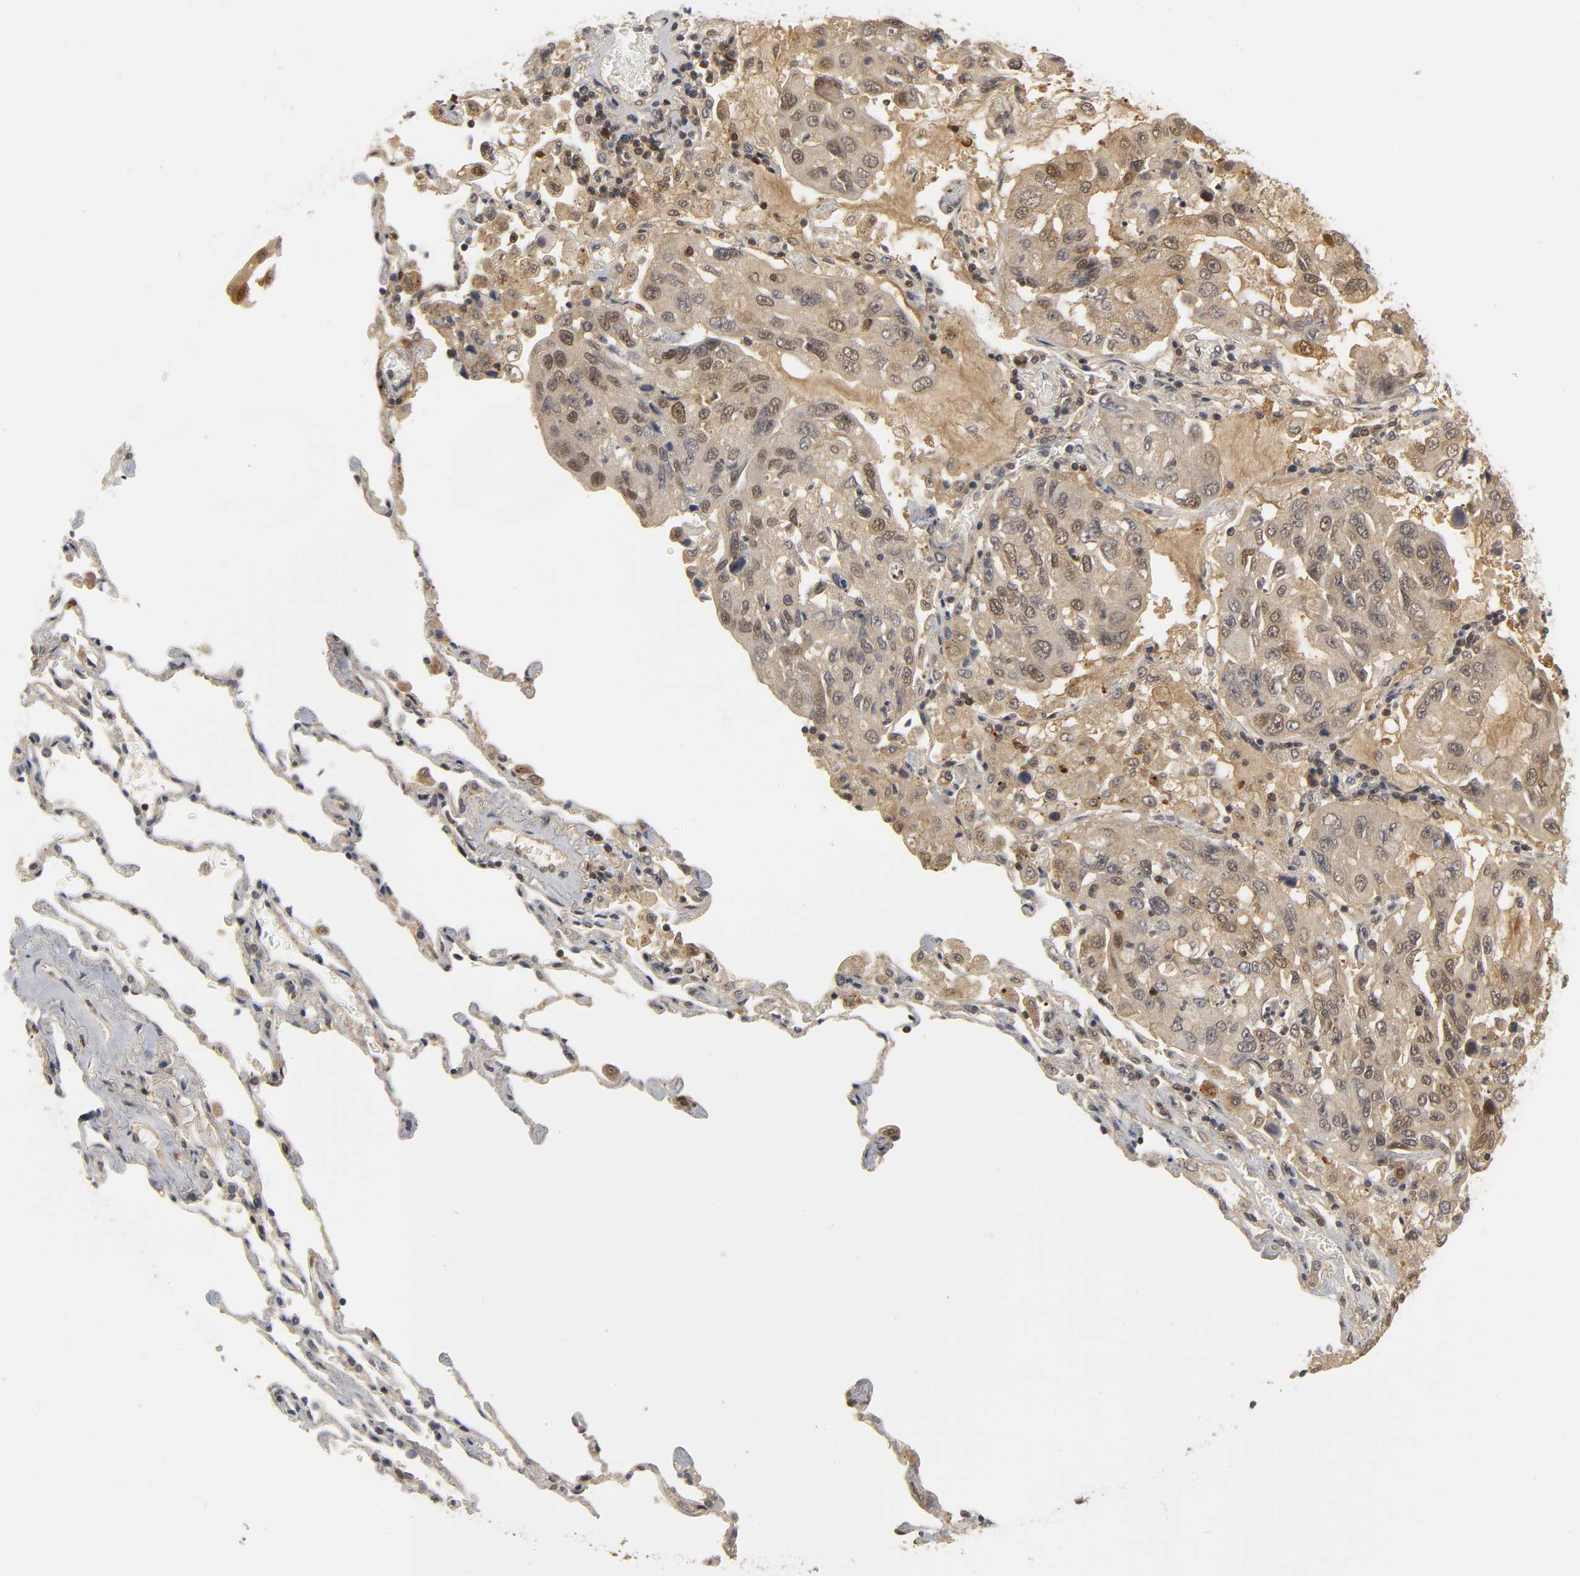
{"staining": {"intensity": "moderate", "quantity": ">75%", "location": "cytoplasmic/membranous,nuclear"}, "tissue": "lung cancer", "cell_type": "Tumor cells", "image_type": "cancer", "snomed": [{"axis": "morphology", "description": "Adenocarcinoma, NOS"}, {"axis": "topography", "description": "Lung"}], "caption": "Tumor cells display medium levels of moderate cytoplasmic/membranous and nuclear staining in about >75% of cells in human adenocarcinoma (lung).", "gene": "PARK7", "patient": {"sex": "male", "age": 64}}